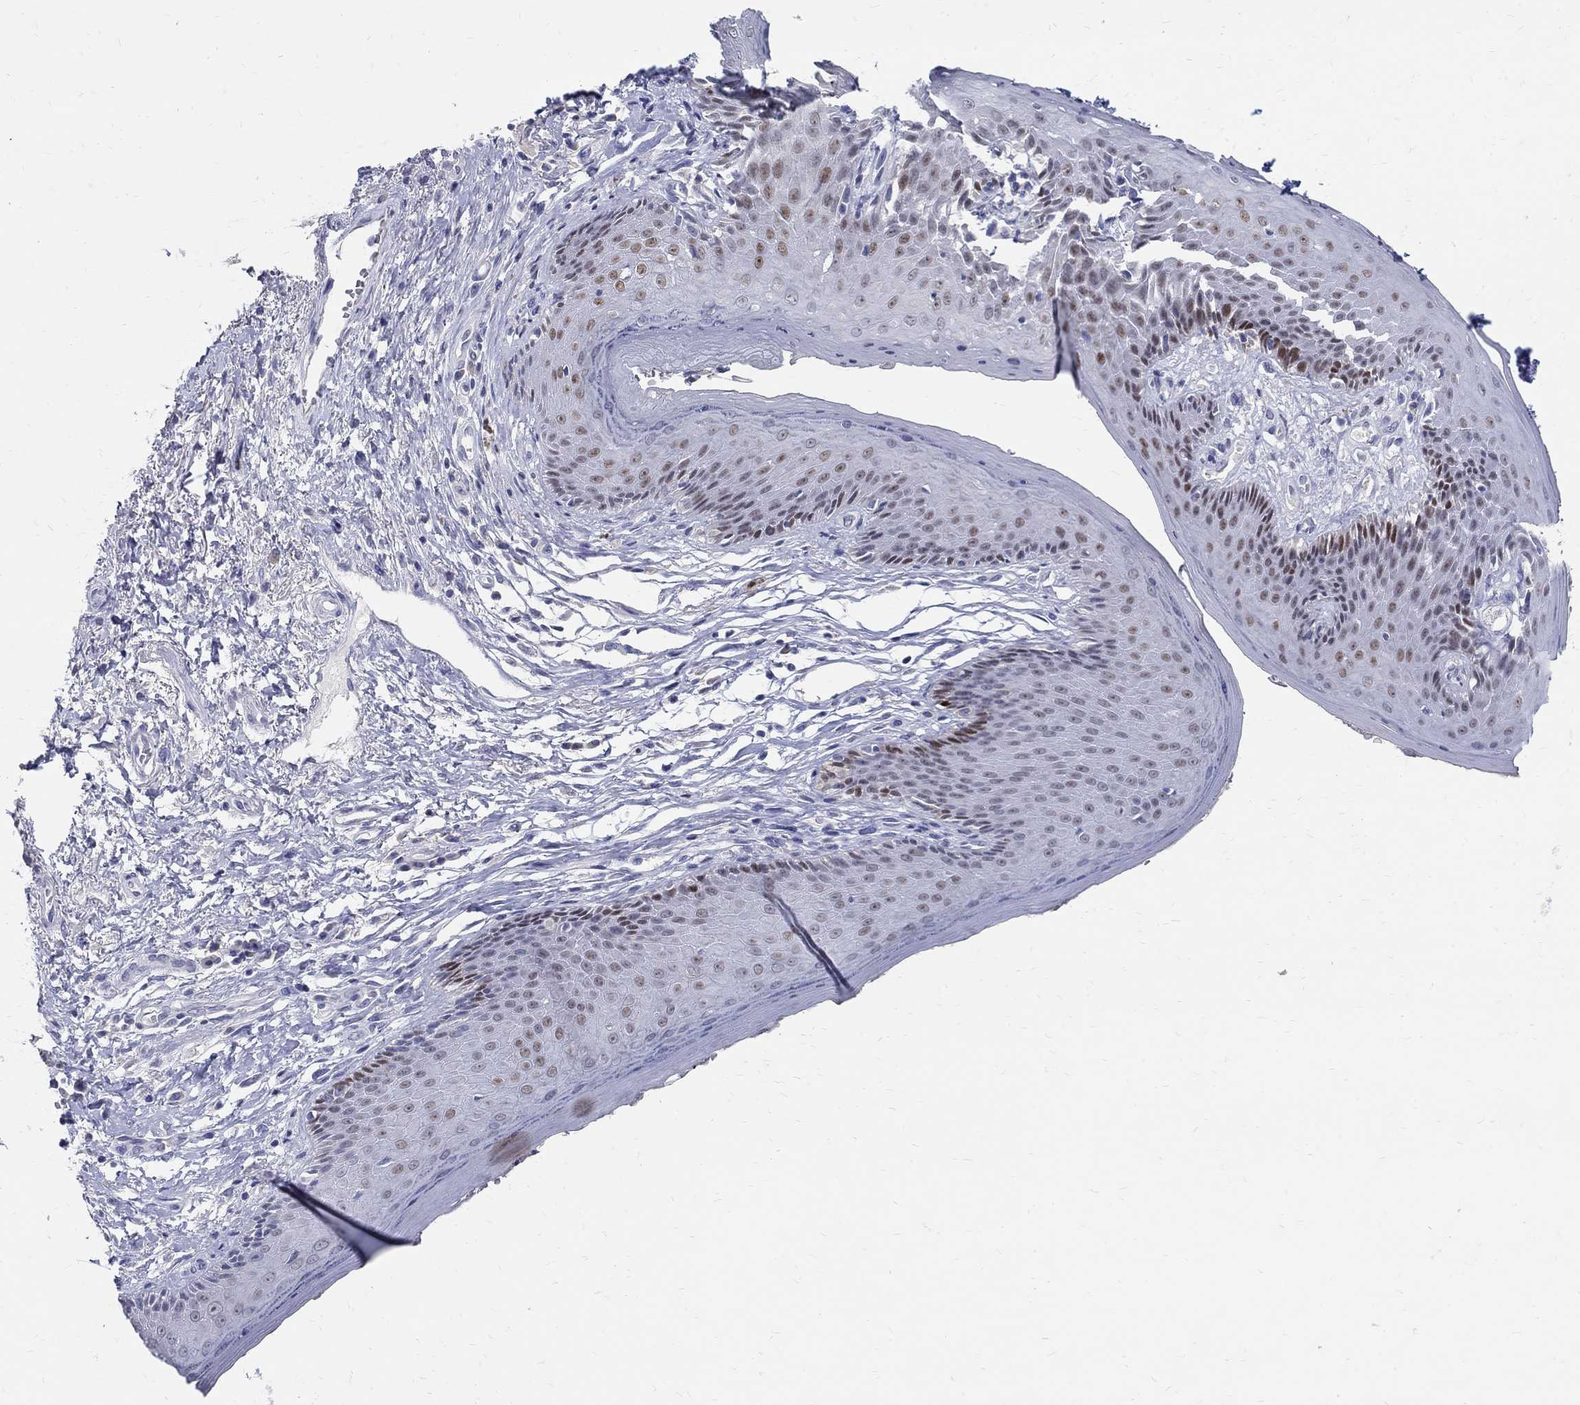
{"staining": {"intensity": "weak", "quantity": "25%-75%", "location": "nuclear"}, "tissue": "skin", "cell_type": "Epidermal cells", "image_type": "normal", "snomed": [{"axis": "morphology", "description": "Normal tissue, NOS"}, {"axis": "morphology", "description": "Adenocarcinoma, NOS"}, {"axis": "topography", "description": "Rectum"}, {"axis": "topography", "description": "Anal"}], "caption": "Immunohistochemical staining of unremarkable human skin shows weak nuclear protein staining in approximately 25%-75% of epidermal cells. (Brightfield microscopy of DAB IHC at high magnification).", "gene": "SOX2", "patient": {"sex": "female", "age": 68}}